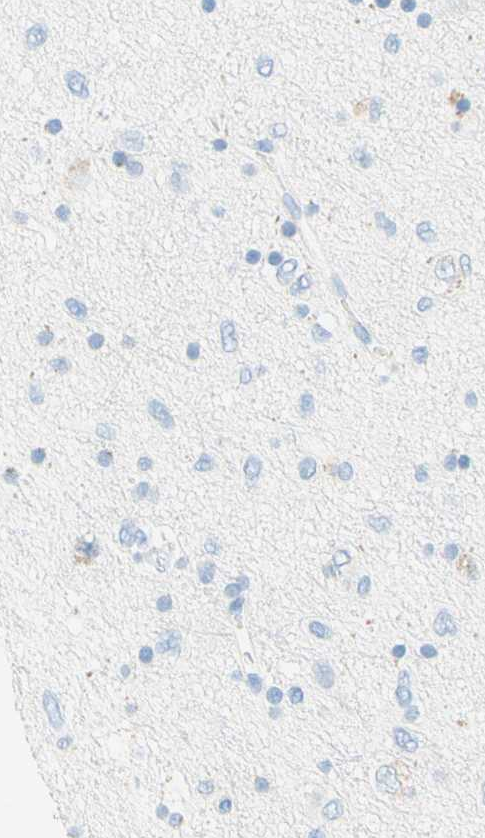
{"staining": {"intensity": "weak", "quantity": "<25%", "location": "cytoplasmic/membranous"}, "tissue": "glioma", "cell_type": "Tumor cells", "image_type": "cancer", "snomed": [{"axis": "morphology", "description": "Glioma, malignant, Low grade"}, {"axis": "topography", "description": "Brain"}], "caption": "The photomicrograph exhibits no significant positivity in tumor cells of glioma.", "gene": "SLC46A1", "patient": {"sex": "male", "age": 77}}